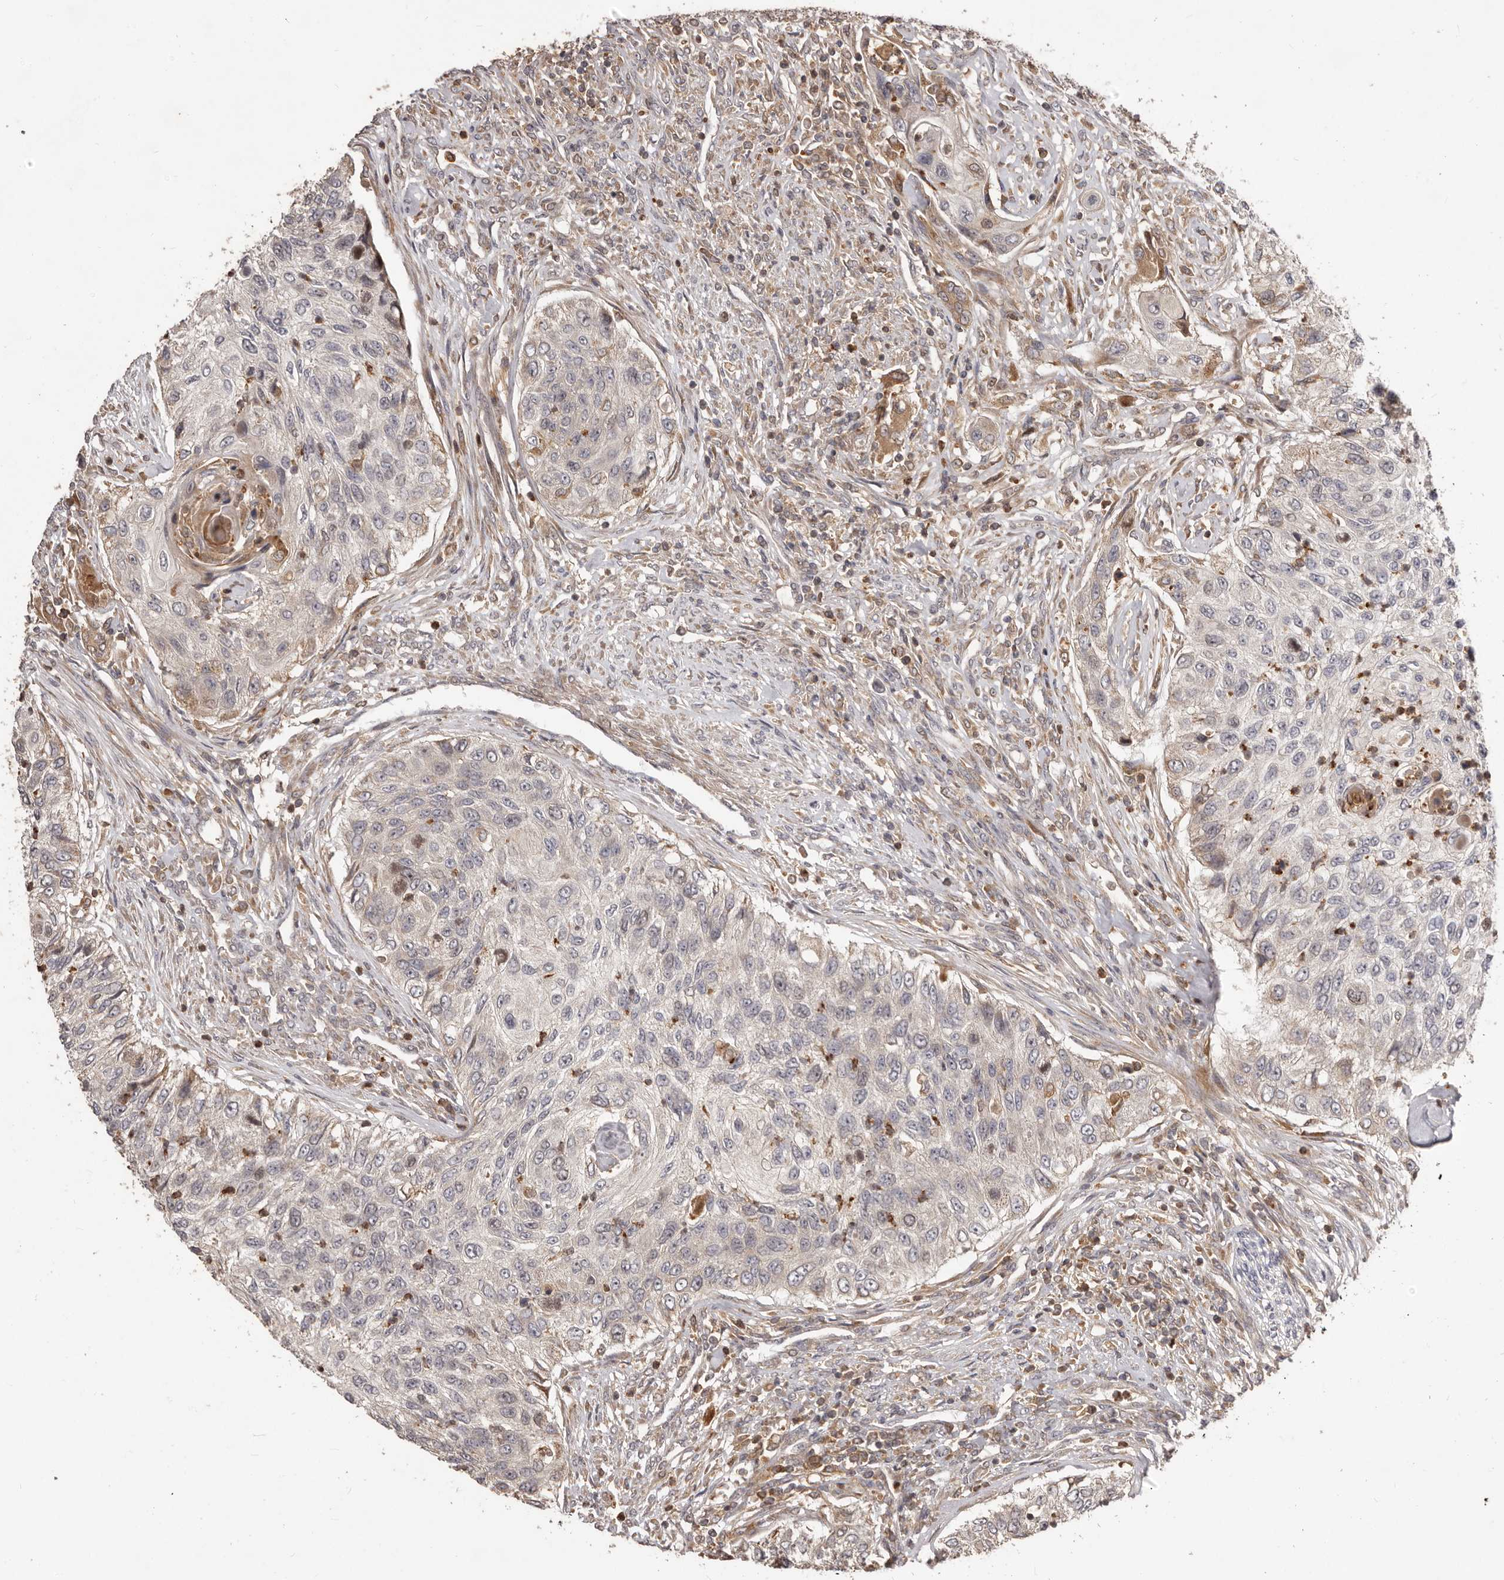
{"staining": {"intensity": "negative", "quantity": "none", "location": "none"}, "tissue": "urothelial cancer", "cell_type": "Tumor cells", "image_type": "cancer", "snomed": [{"axis": "morphology", "description": "Urothelial carcinoma, High grade"}, {"axis": "topography", "description": "Urinary bladder"}], "caption": "This is an immunohistochemistry photomicrograph of human urothelial carcinoma (high-grade). There is no positivity in tumor cells.", "gene": "RNF187", "patient": {"sex": "female", "age": 60}}